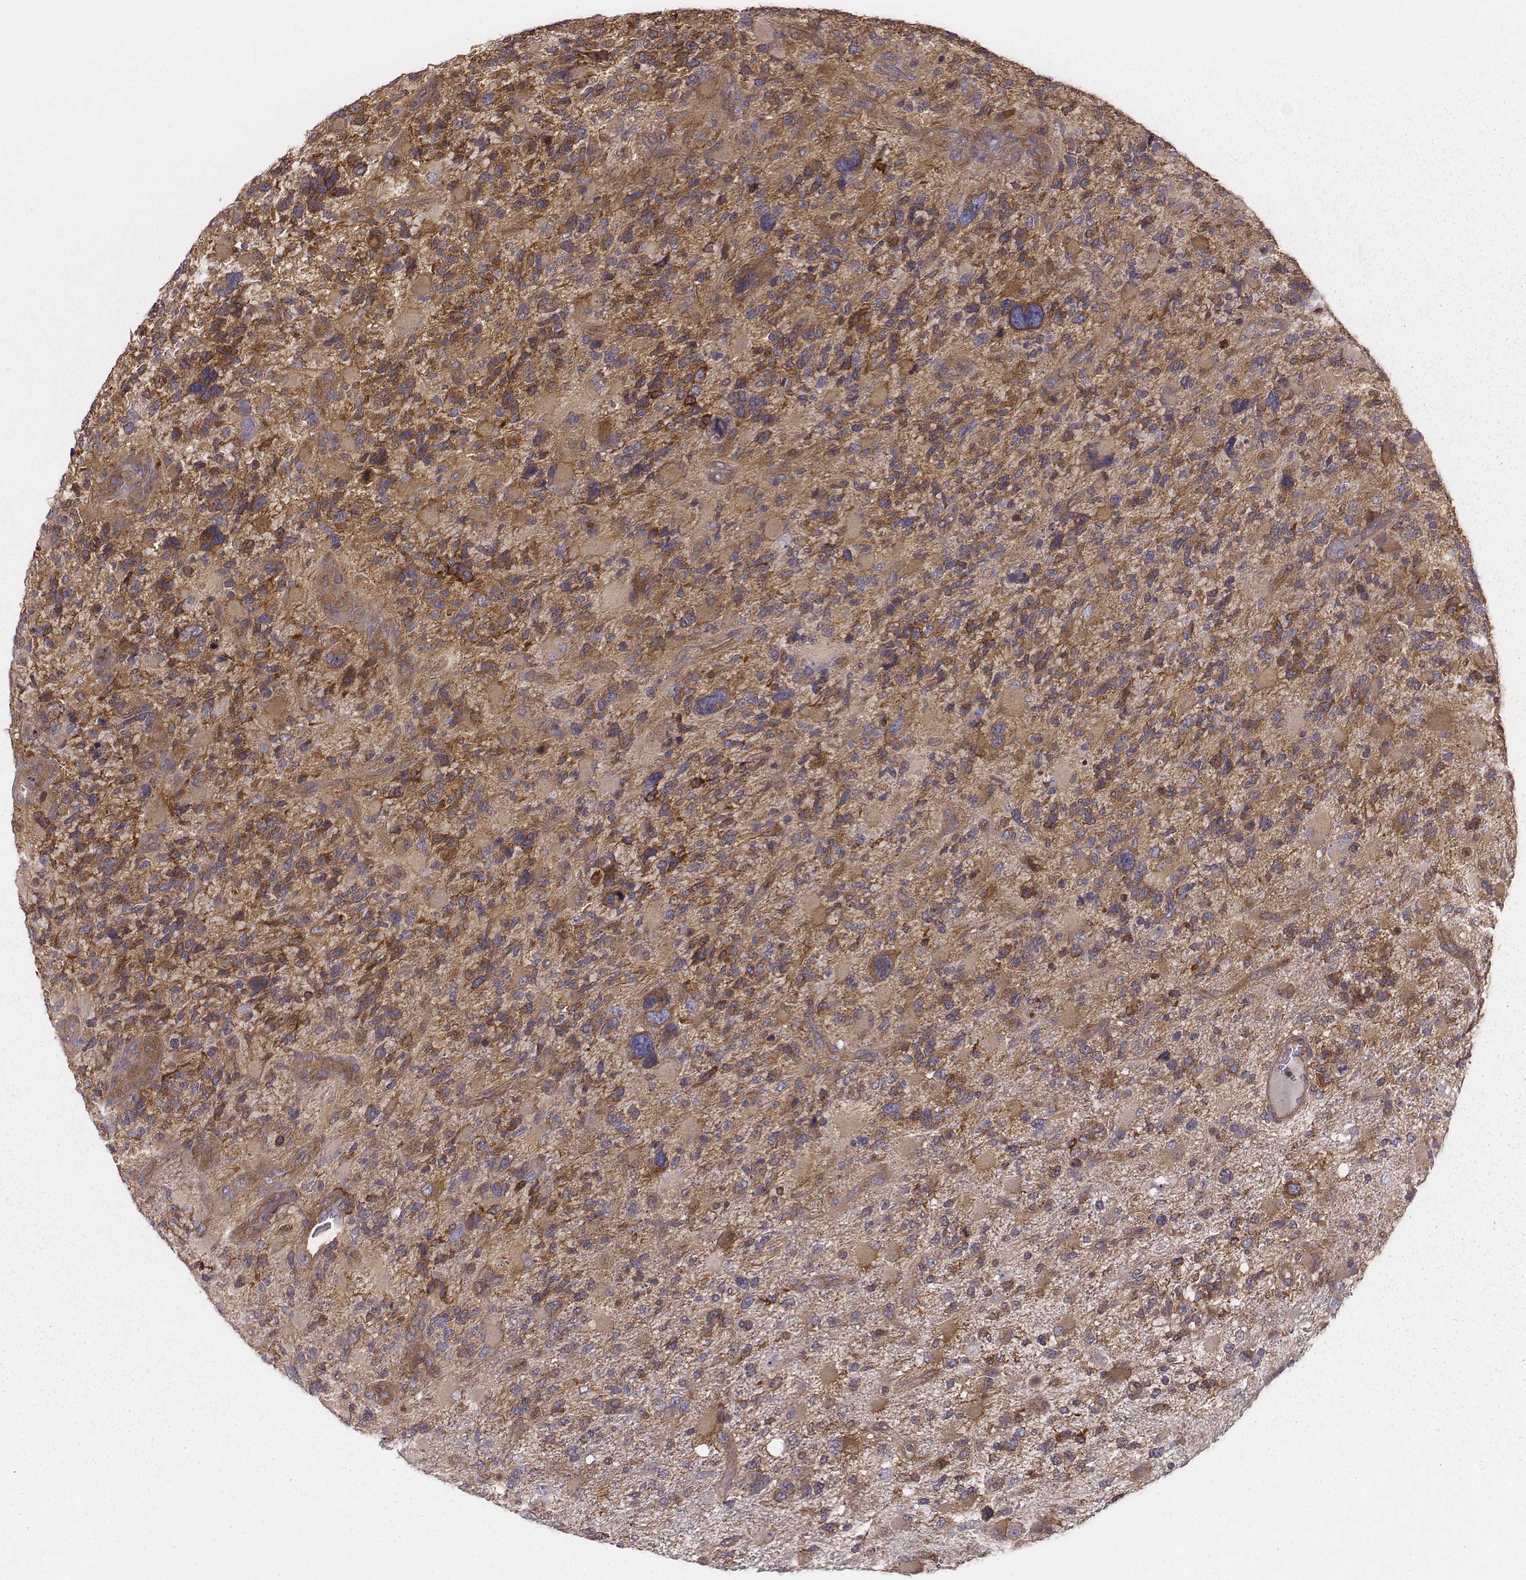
{"staining": {"intensity": "moderate", "quantity": ">75%", "location": "cytoplasmic/membranous"}, "tissue": "glioma", "cell_type": "Tumor cells", "image_type": "cancer", "snomed": [{"axis": "morphology", "description": "Glioma, malignant, High grade"}, {"axis": "topography", "description": "Brain"}], "caption": "Human glioma stained with a protein marker exhibits moderate staining in tumor cells.", "gene": "CAD", "patient": {"sex": "female", "age": 71}}